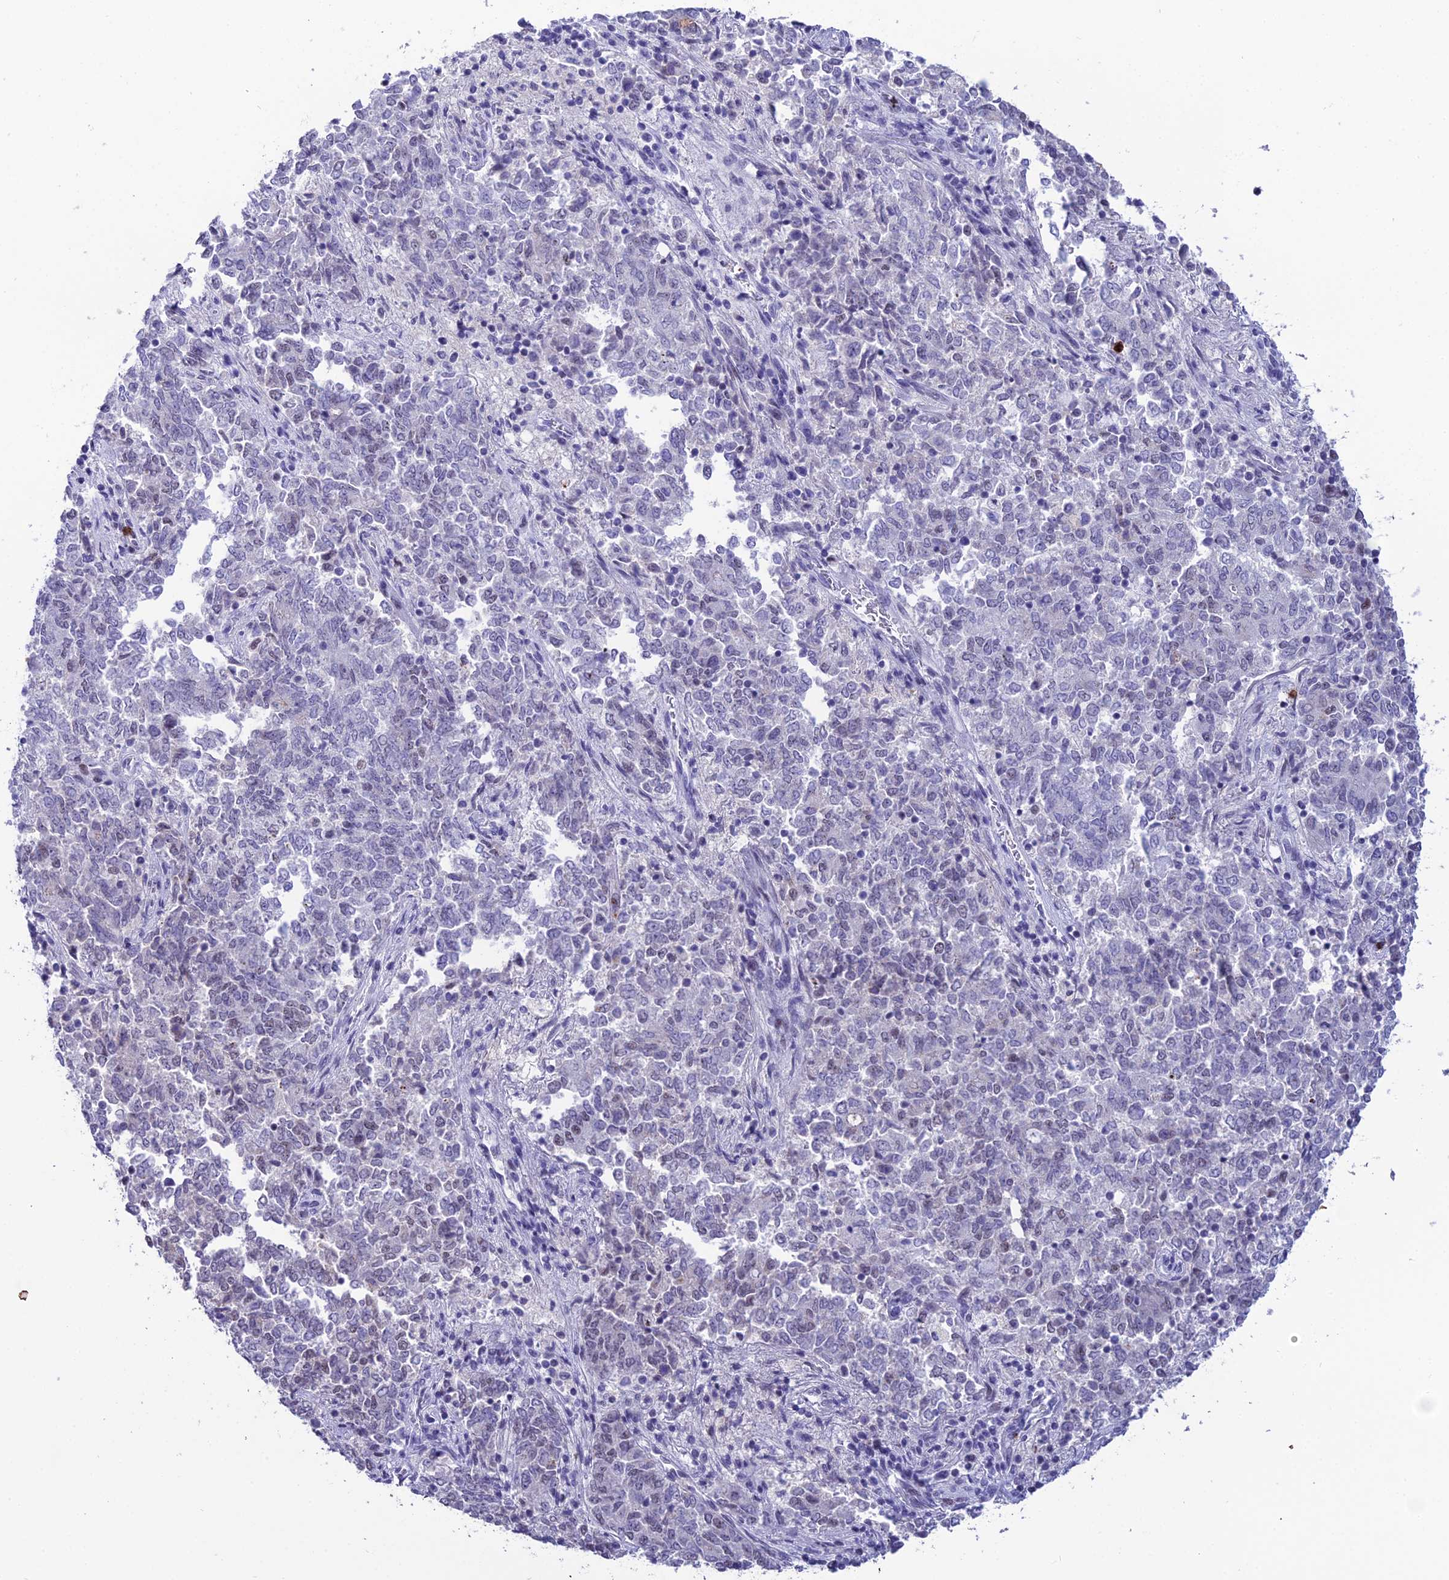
{"staining": {"intensity": "negative", "quantity": "none", "location": "none"}, "tissue": "endometrial cancer", "cell_type": "Tumor cells", "image_type": "cancer", "snomed": [{"axis": "morphology", "description": "Adenocarcinoma, NOS"}, {"axis": "topography", "description": "Endometrium"}], "caption": "Immunohistochemistry of human endometrial cancer (adenocarcinoma) demonstrates no positivity in tumor cells. Brightfield microscopy of immunohistochemistry stained with DAB (3,3'-diaminobenzidine) (brown) and hematoxylin (blue), captured at high magnification.", "gene": "MFSD2B", "patient": {"sex": "female", "age": 80}}